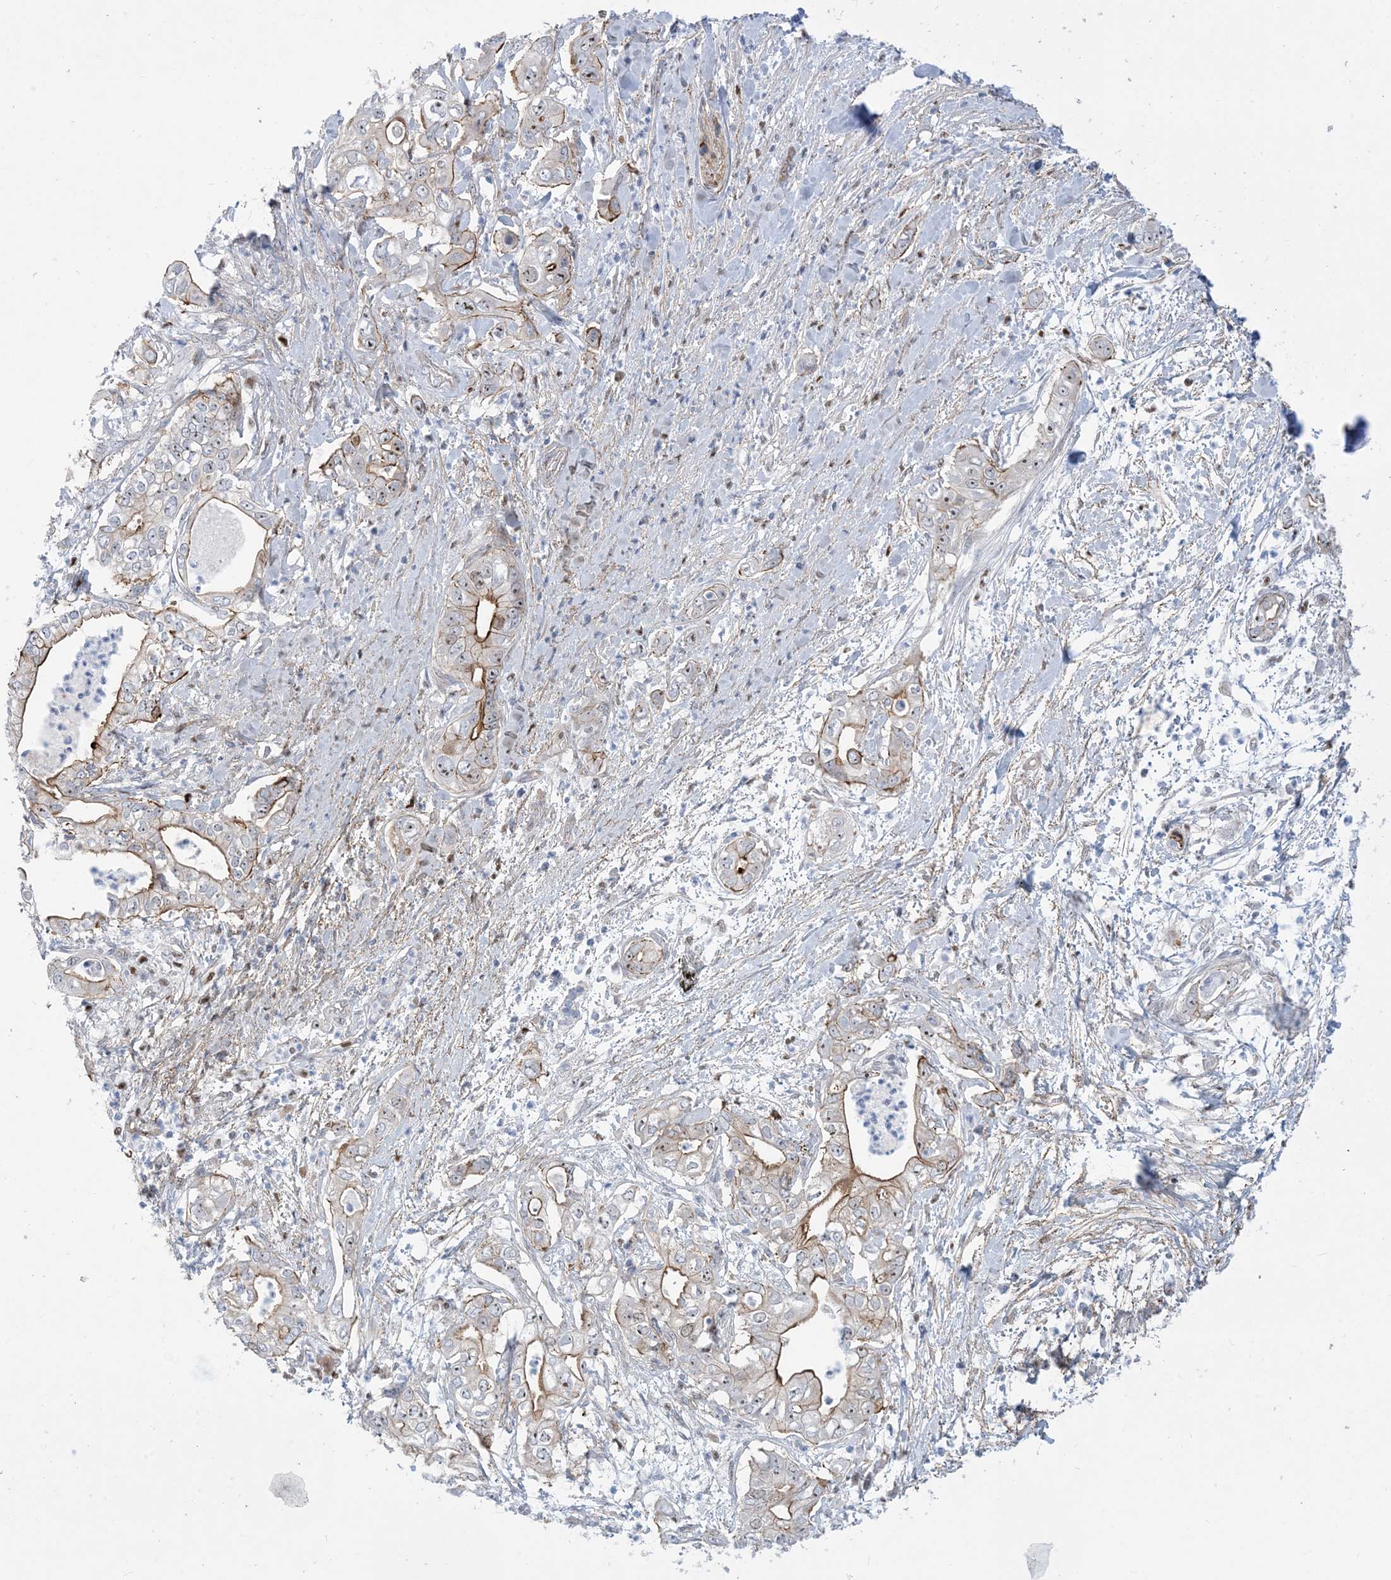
{"staining": {"intensity": "moderate", "quantity": "25%-75%", "location": "cytoplasmic/membranous"}, "tissue": "pancreatic cancer", "cell_type": "Tumor cells", "image_type": "cancer", "snomed": [{"axis": "morphology", "description": "Adenocarcinoma, NOS"}, {"axis": "topography", "description": "Pancreas"}], "caption": "Pancreatic adenocarcinoma stained for a protein (brown) shows moderate cytoplasmic/membranous positive positivity in about 25%-75% of tumor cells.", "gene": "MARS2", "patient": {"sex": "female", "age": 78}}